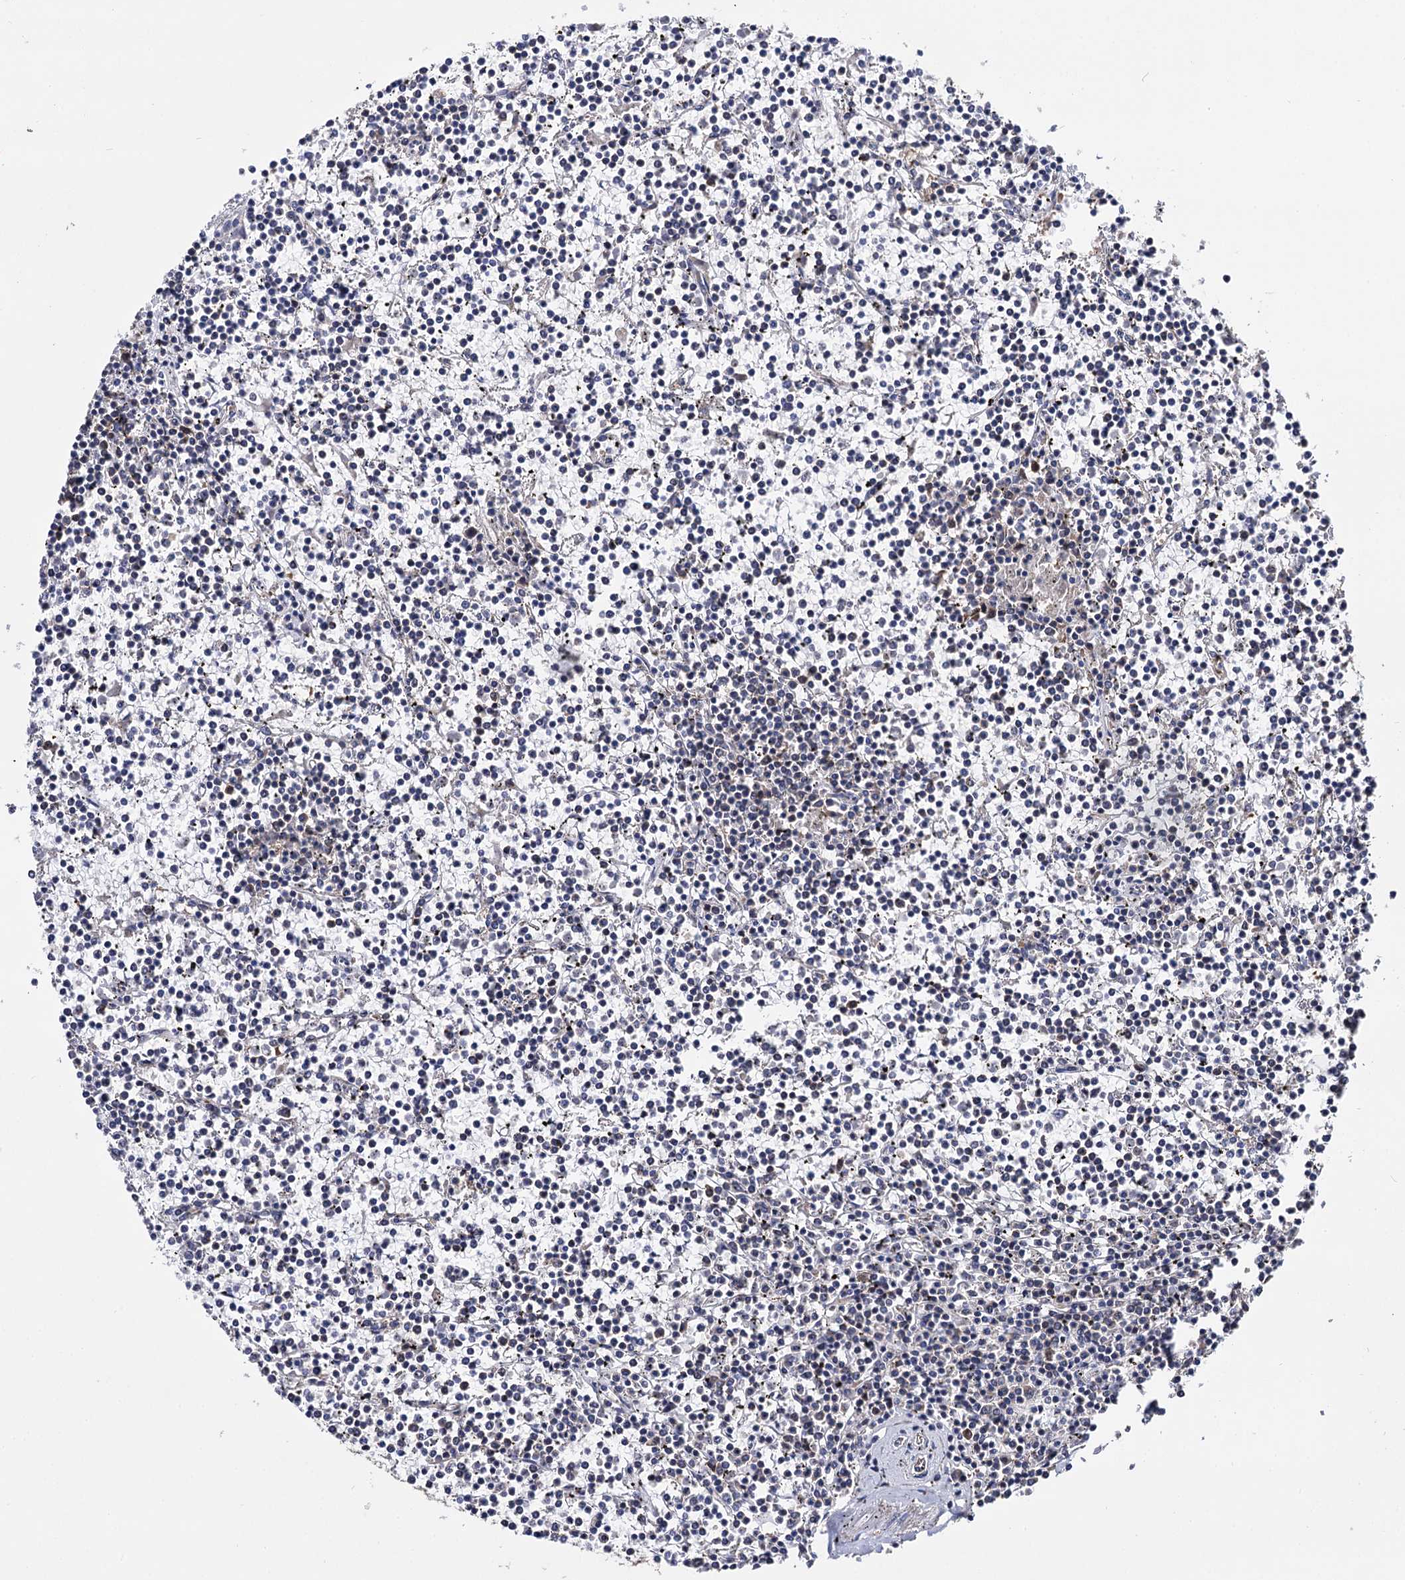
{"staining": {"intensity": "negative", "quantity": "none", "location": "none"}, "tissue": "lymphoma", "cell_type": "Tumor cells", "image_type": "cancer", "snomed": [{"axis": "morphology", "description": "Malignant lymphoma, non-Hodgkin's type, Low grade"}, {"axis": "topography", "description": "Spleen"}], "caption": "DAB immunohistochemical staining of lymphoma exhibits no significant expression in tumor cells.", "gene": "IDI1", "patient": {"sex": "female", "age": 19}}